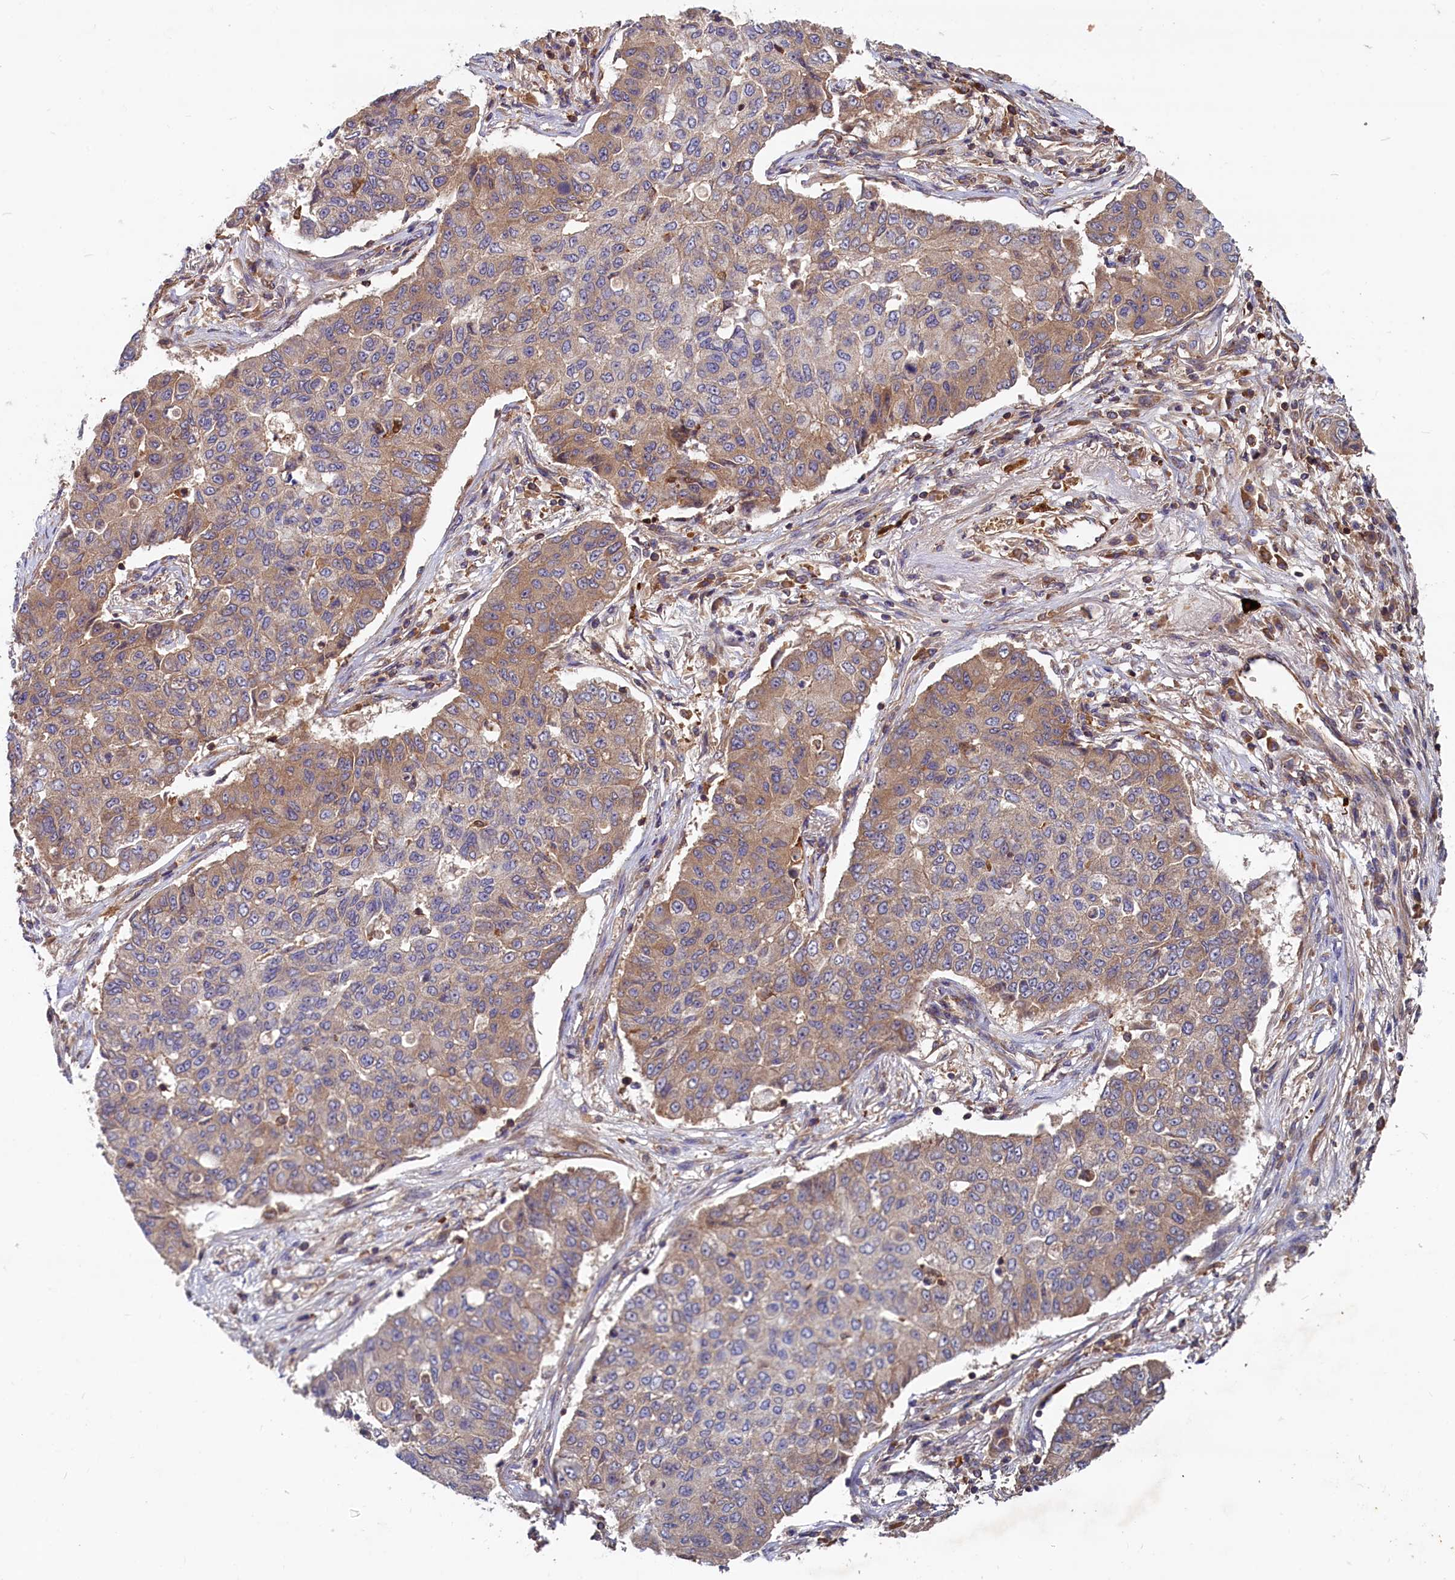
{"staining": {"intensity": "weak", "quantity": "25%-75%", "location": "cytoplasmic/membranous"}, "tissue": "lung cancer", "cell_type": "Tumor cells", "image_type": "cancer", "snomed": [{"axis": "morphology", "description": "Squamous cell carcinoma, NOS"}, {"axis": "topography", "description": "Lung"}], "caption": "A micrograph showing weak cytoplasmic/membranous staining in about 25%-75% of tumor cells in squamous cell carcinoma (lung), as visualized by brown immunohistochemical staining.", "gene": "MYO9B", "patient": {"sex": "male", "age": 74}}